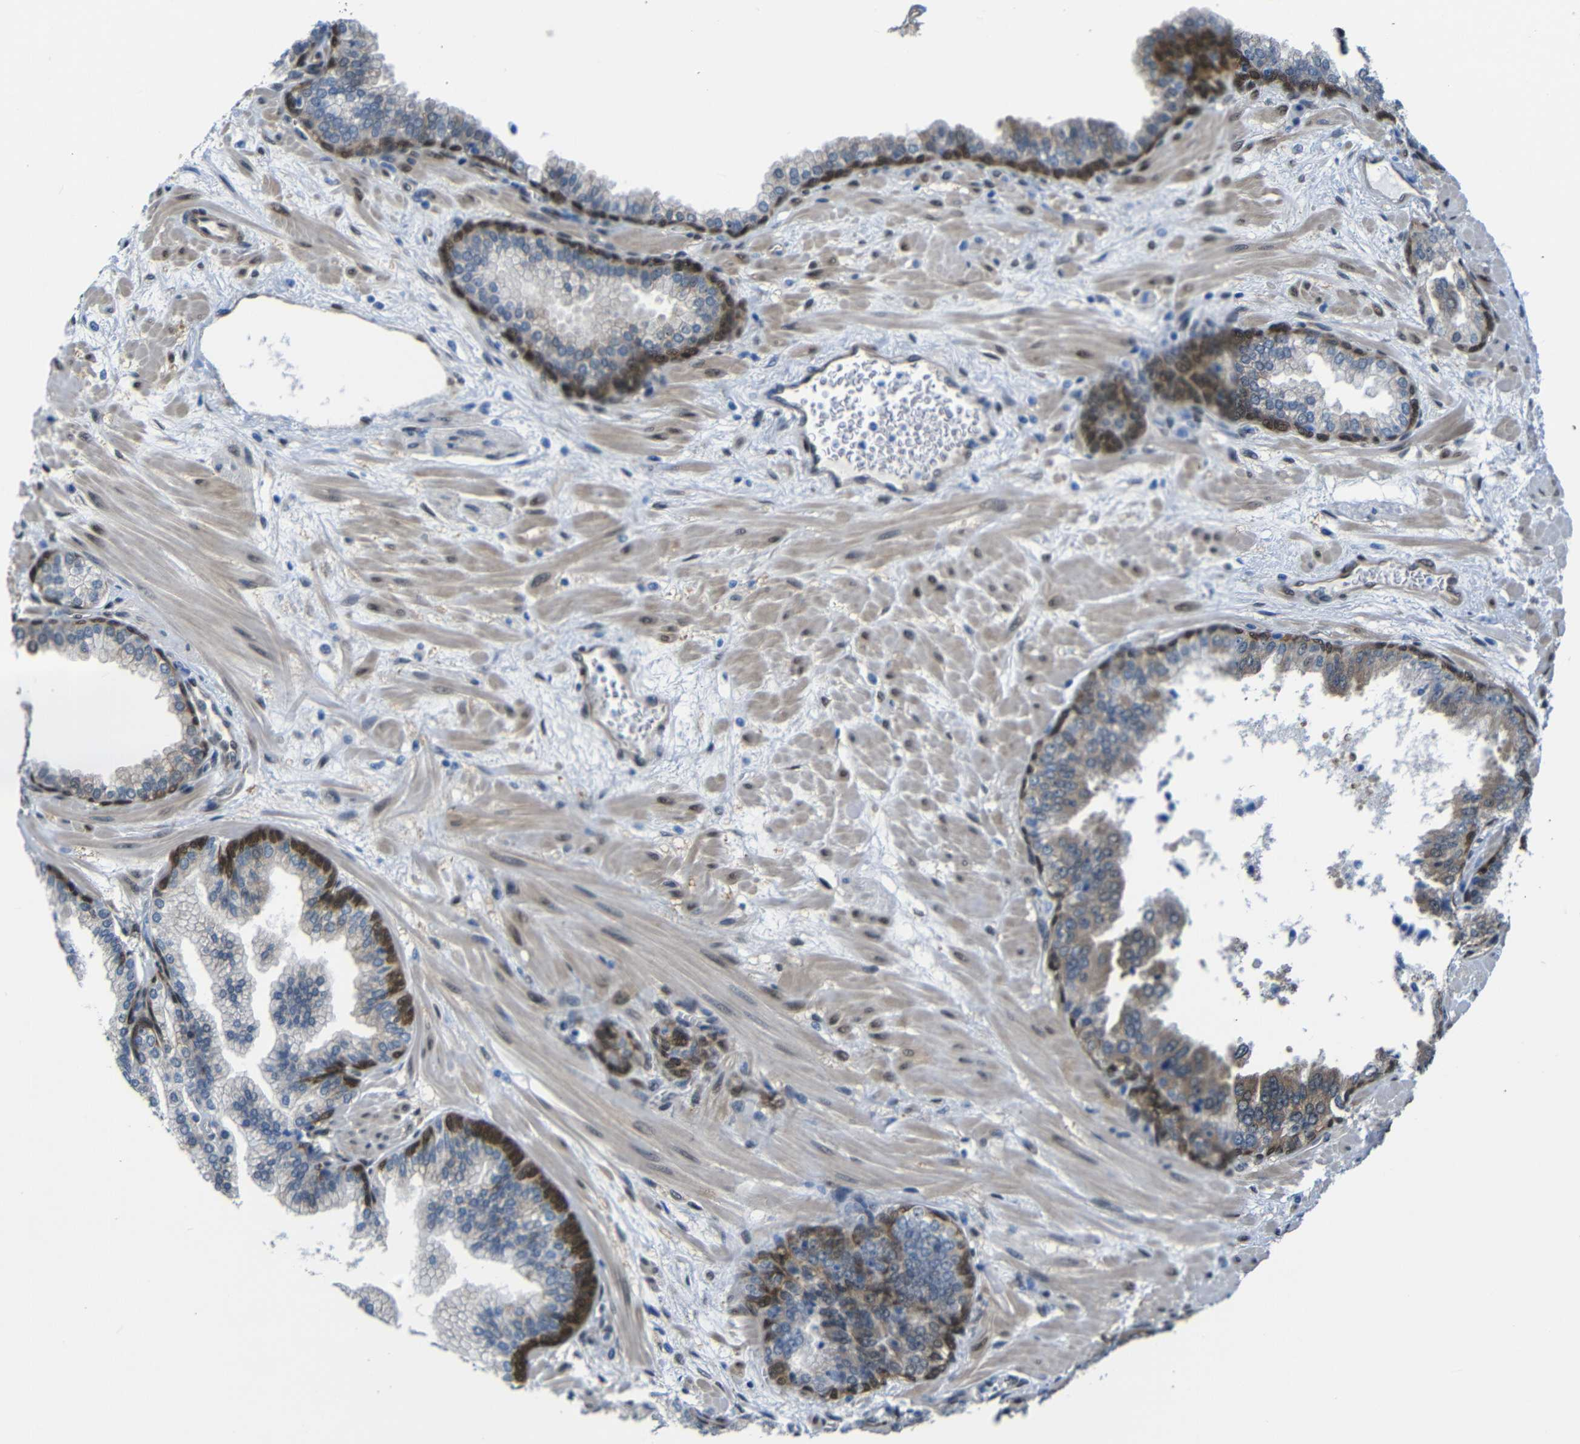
{"staining": {"intensity": "strong", "quantity": "25%-75%", "location": "cytoplasmic/membranous,nuclear"}, "tissue": "prostate", "cell_type": "Glandular cells", "image_type": "normal", "snomed": [{"axis": "morphology", "description": "Normal tissue, NOS"}, {"axis": "morphology", "description": "Urothelial carcinoma, Low grade"}, {"axis": "topography", "description": "Urinary bladder"}, {"axis": "topography", "description": "Prostate"}], "caption": "Protein staining of normal prostate shows strong cytoplasmic/membranous,nuclear positivity in approximately 25%-75% of glandular cells.", "gene": "YAP1", "patient": {"sex": "male", "age": 60}}